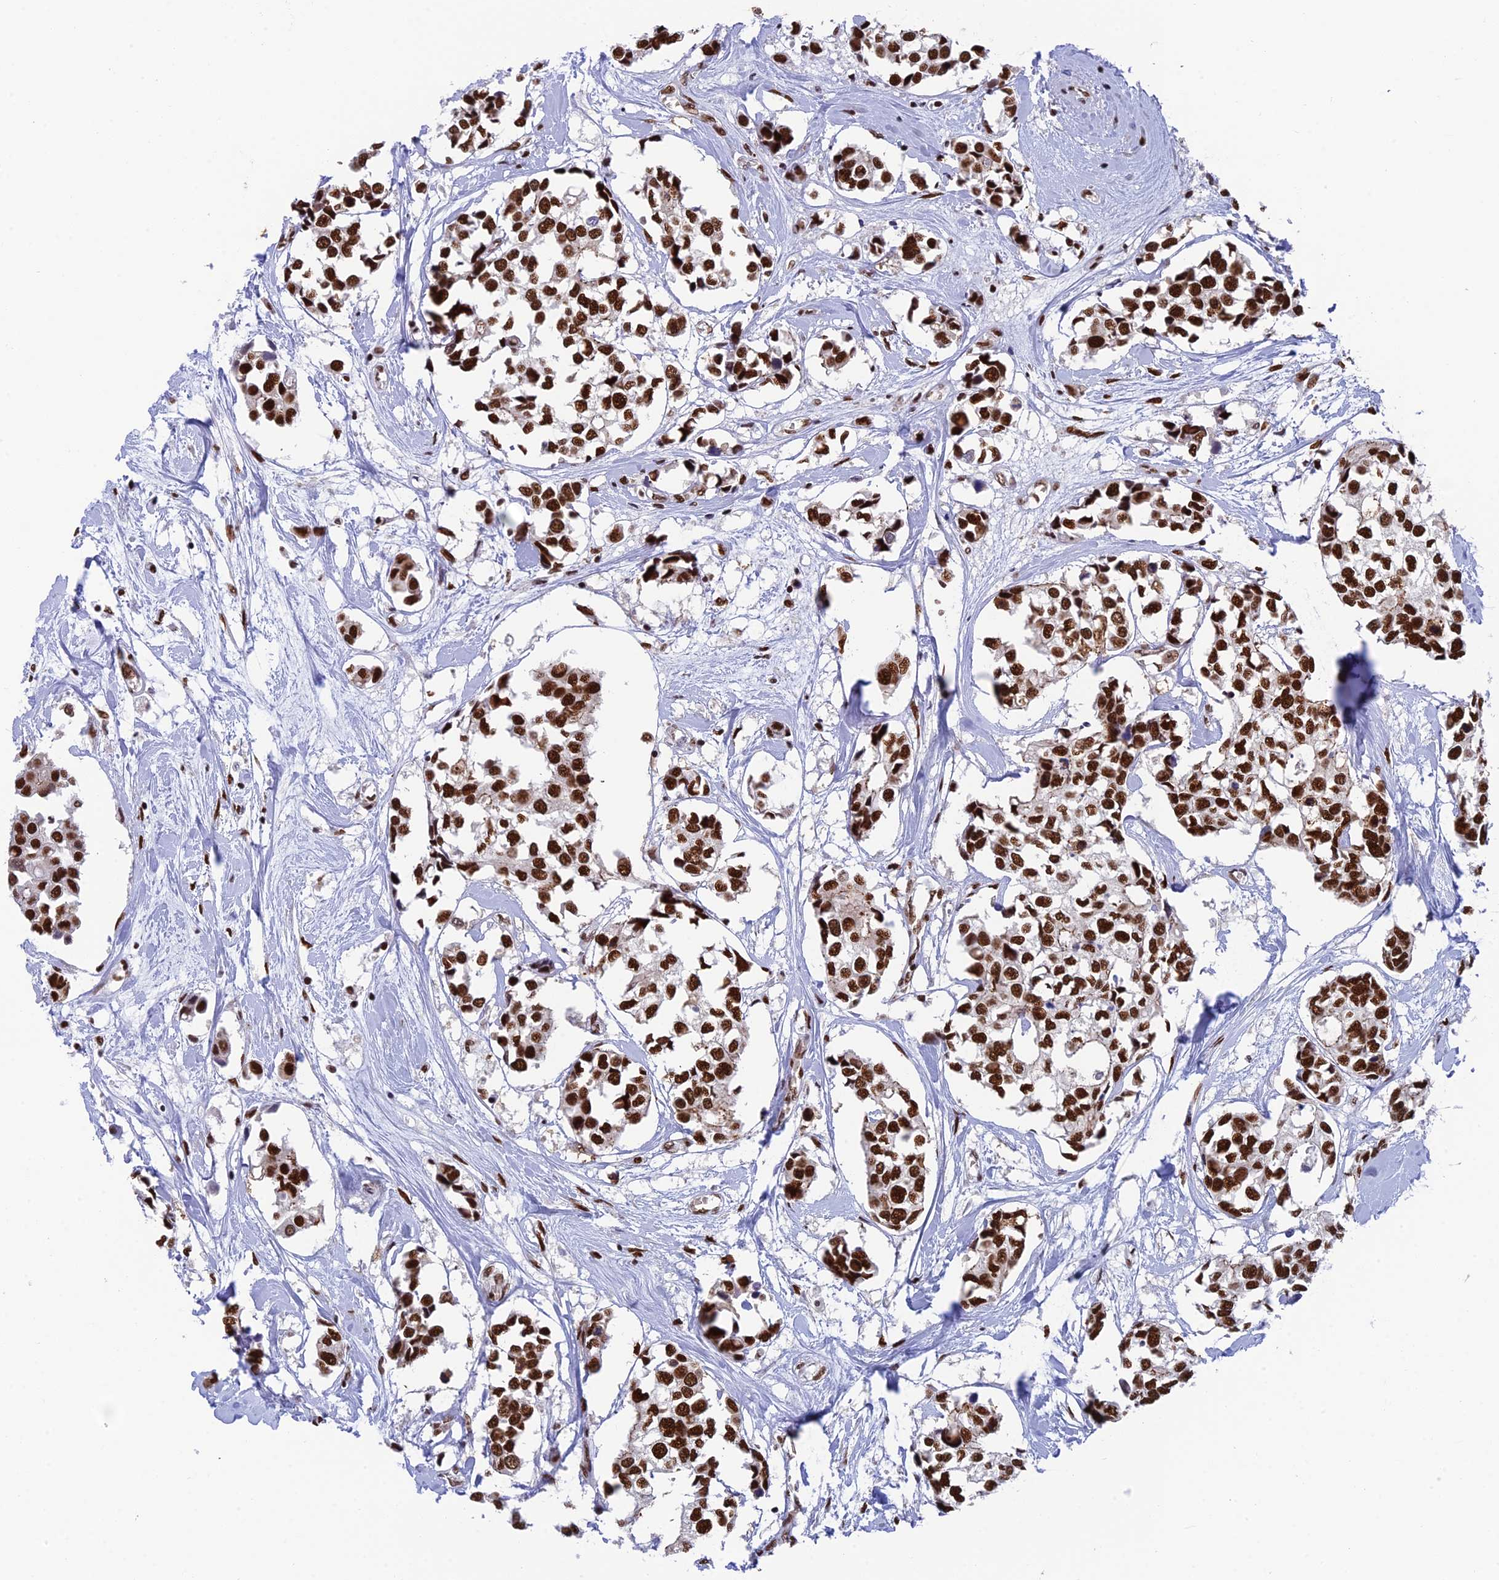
{"staining": {"intensity": "strong", "quantity": ">75%", "location": "nuclear"}, "tissue": "breast cancer", "cell_type": "Tumor cells", "image_type": "cancer", "snomed": [{"axis": "morphology", "description": "Duct carcinoma"}, {"axis": "topography", "description": "Breast"}], "caption": "Breast cancer tissue shows strong nuclear staining in approximately >75% of tumor cells (DAB (3,3'-diaminobenzidine) = brown stain, brightfield microscopy at high magnification).", "gene": "EEF1AKMT3", "patient": {"sex": "female", "age": 83}}